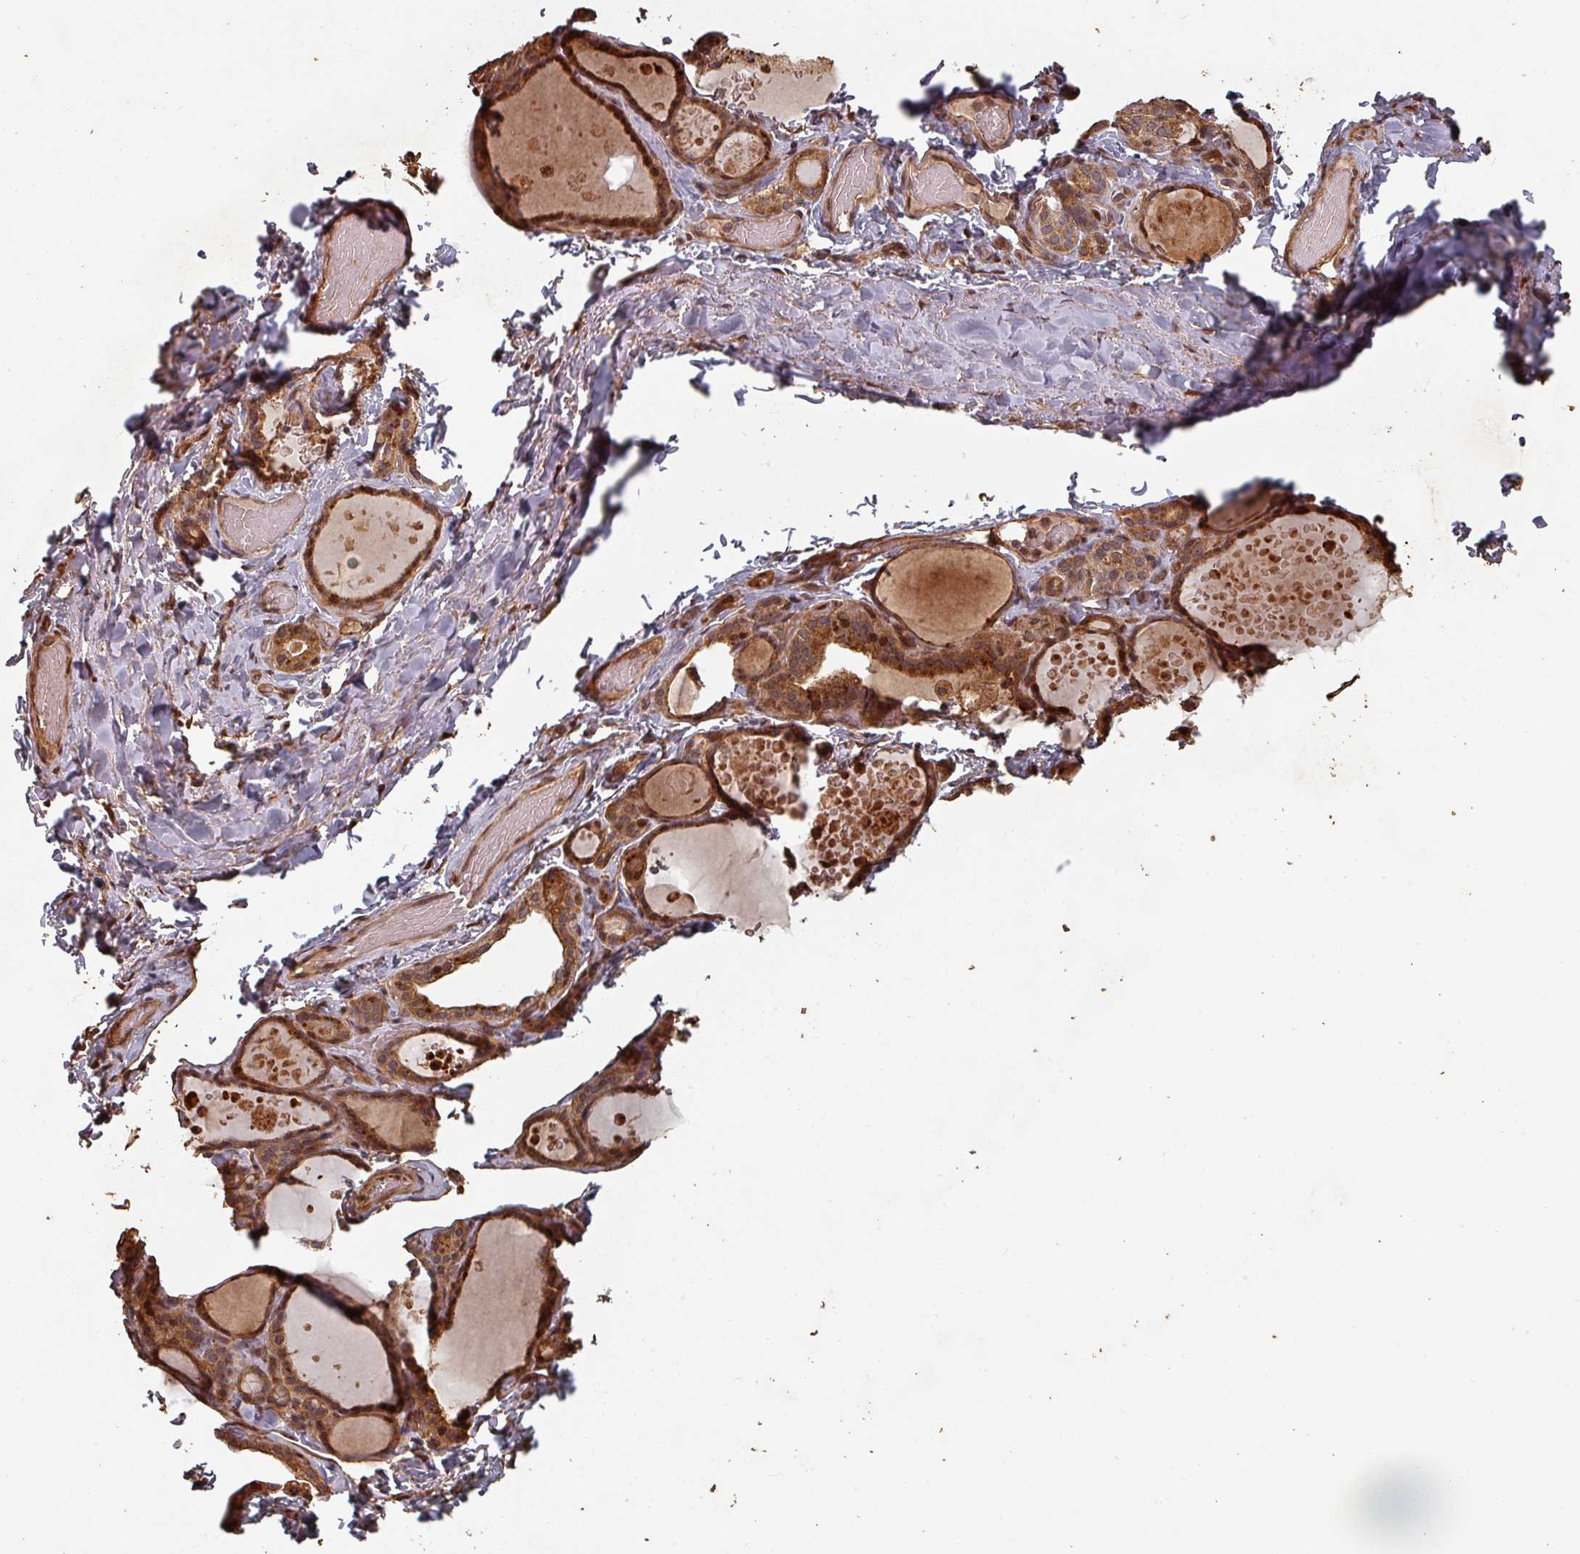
{"staining": {"intensity": "strong", "quantity": ">75%", "location": "cytoplasmic/membranous,nuclear"}, "tissue": "thyroid gland", "cell_type": "Glandular cells", "image_type": "normal", "snomed": [{"axis": "morphology", "description": "Normal tissue, NOS"}, {"axis": "topography", "description": "Thyroid gland"}], "caption": "Protein expression by IHC shows strong cytoplasmic/membranous,nuclear staining in approximately >75% of glandular cells in normal thyroid gland.", "gene": "EID1", "patient": {"sex": "female", "age": 46}}